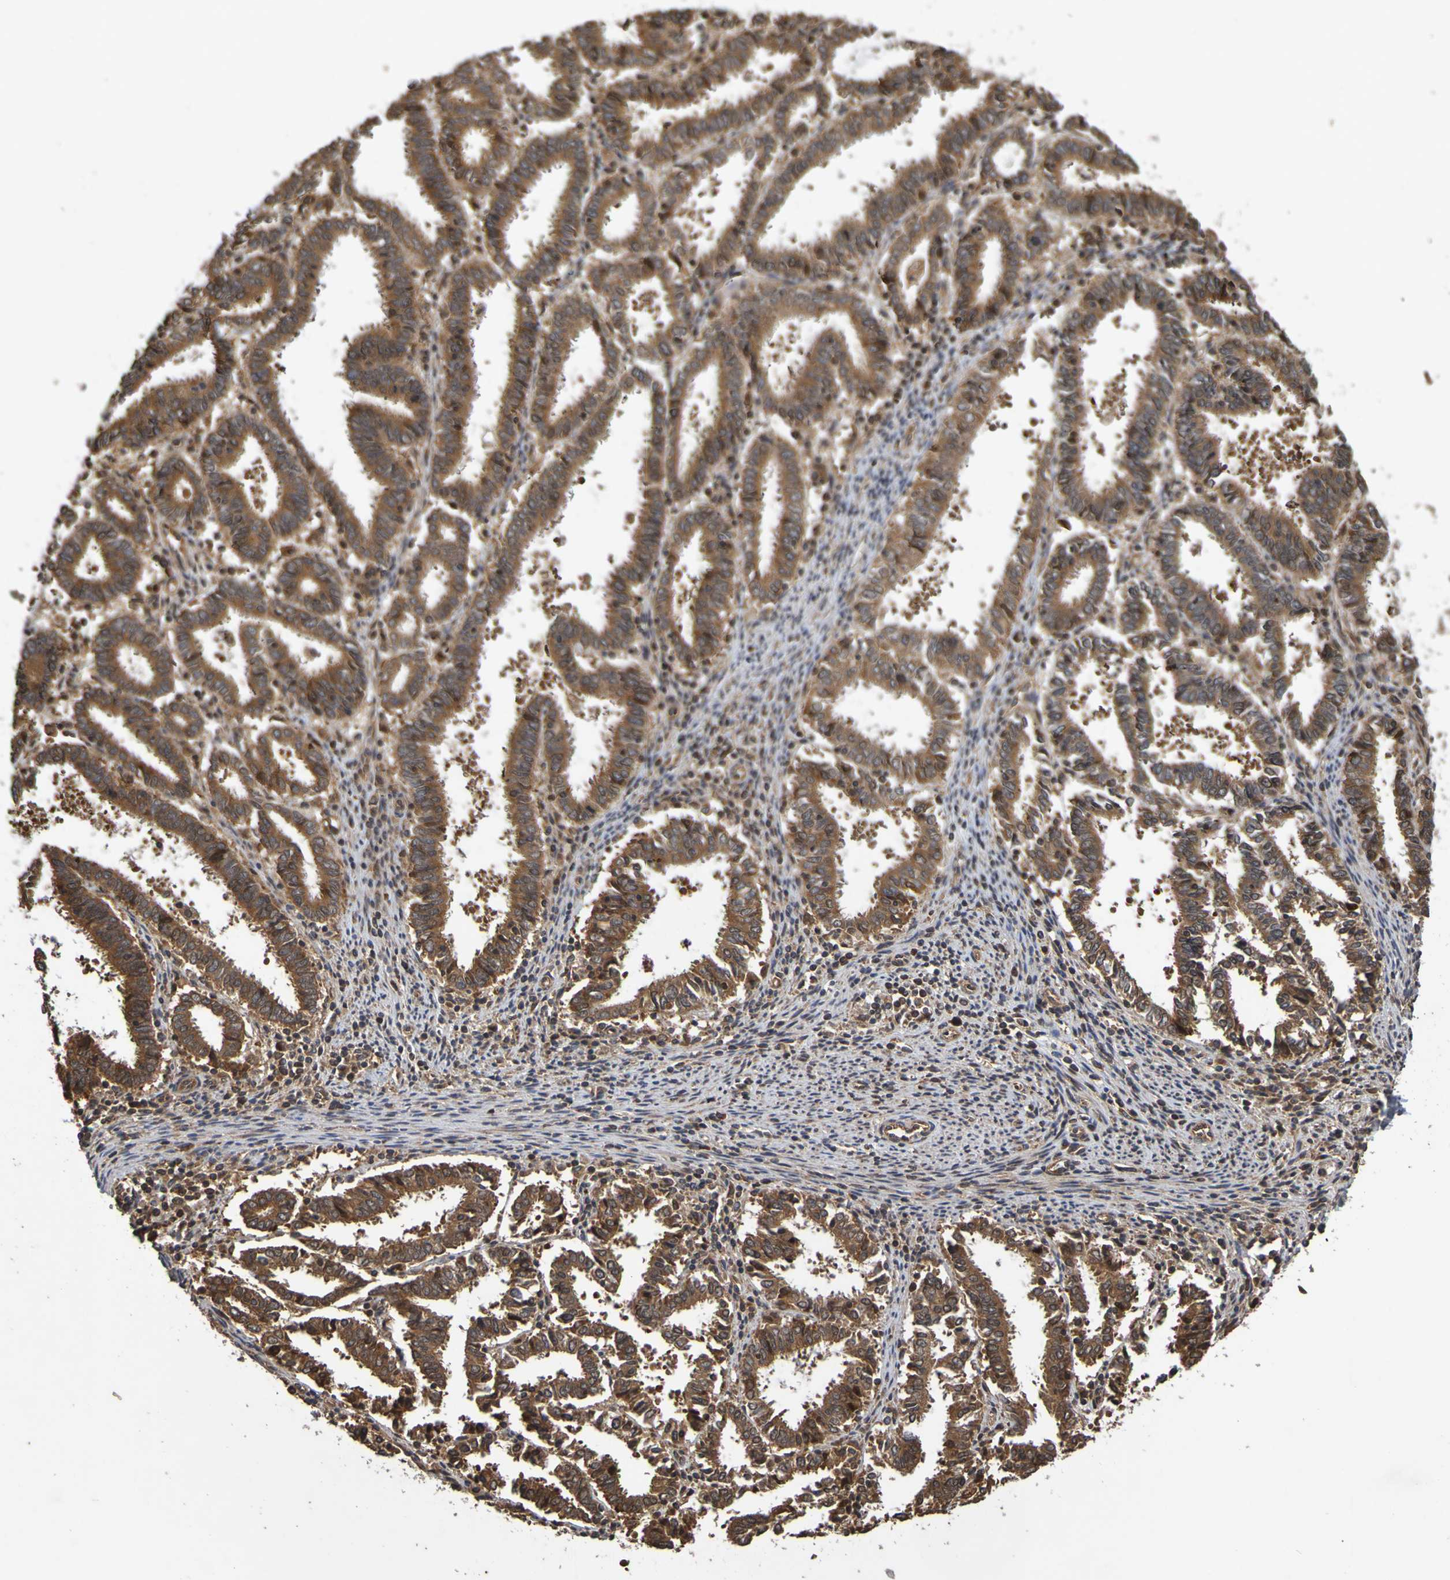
{"staining": {"intensity": "strong", "quantity": ">75%", "location": "cytoplasmic/membranous"}, "tissue": "endometrial cancer", "cell_type": "Tumor cells", "image_type": "cancer", "snomed": [{"axis": "morphology", "description": "Adenocarcinoma, NOS"}, {"axis": "topography", "description": "Uterus"}], "caption": "DAB immunohistochemical staining of human endometrial cancer demonstrates strong cytoplasmic/membranous protein positivity in approximately >75% of tumor cells. Using DAB (brown) and hematoxylin (blue) stains, captured at high magnification using brightfield microscopy.", "gene": "OCRL", "patient": {"sex": "female", "age": 83}}